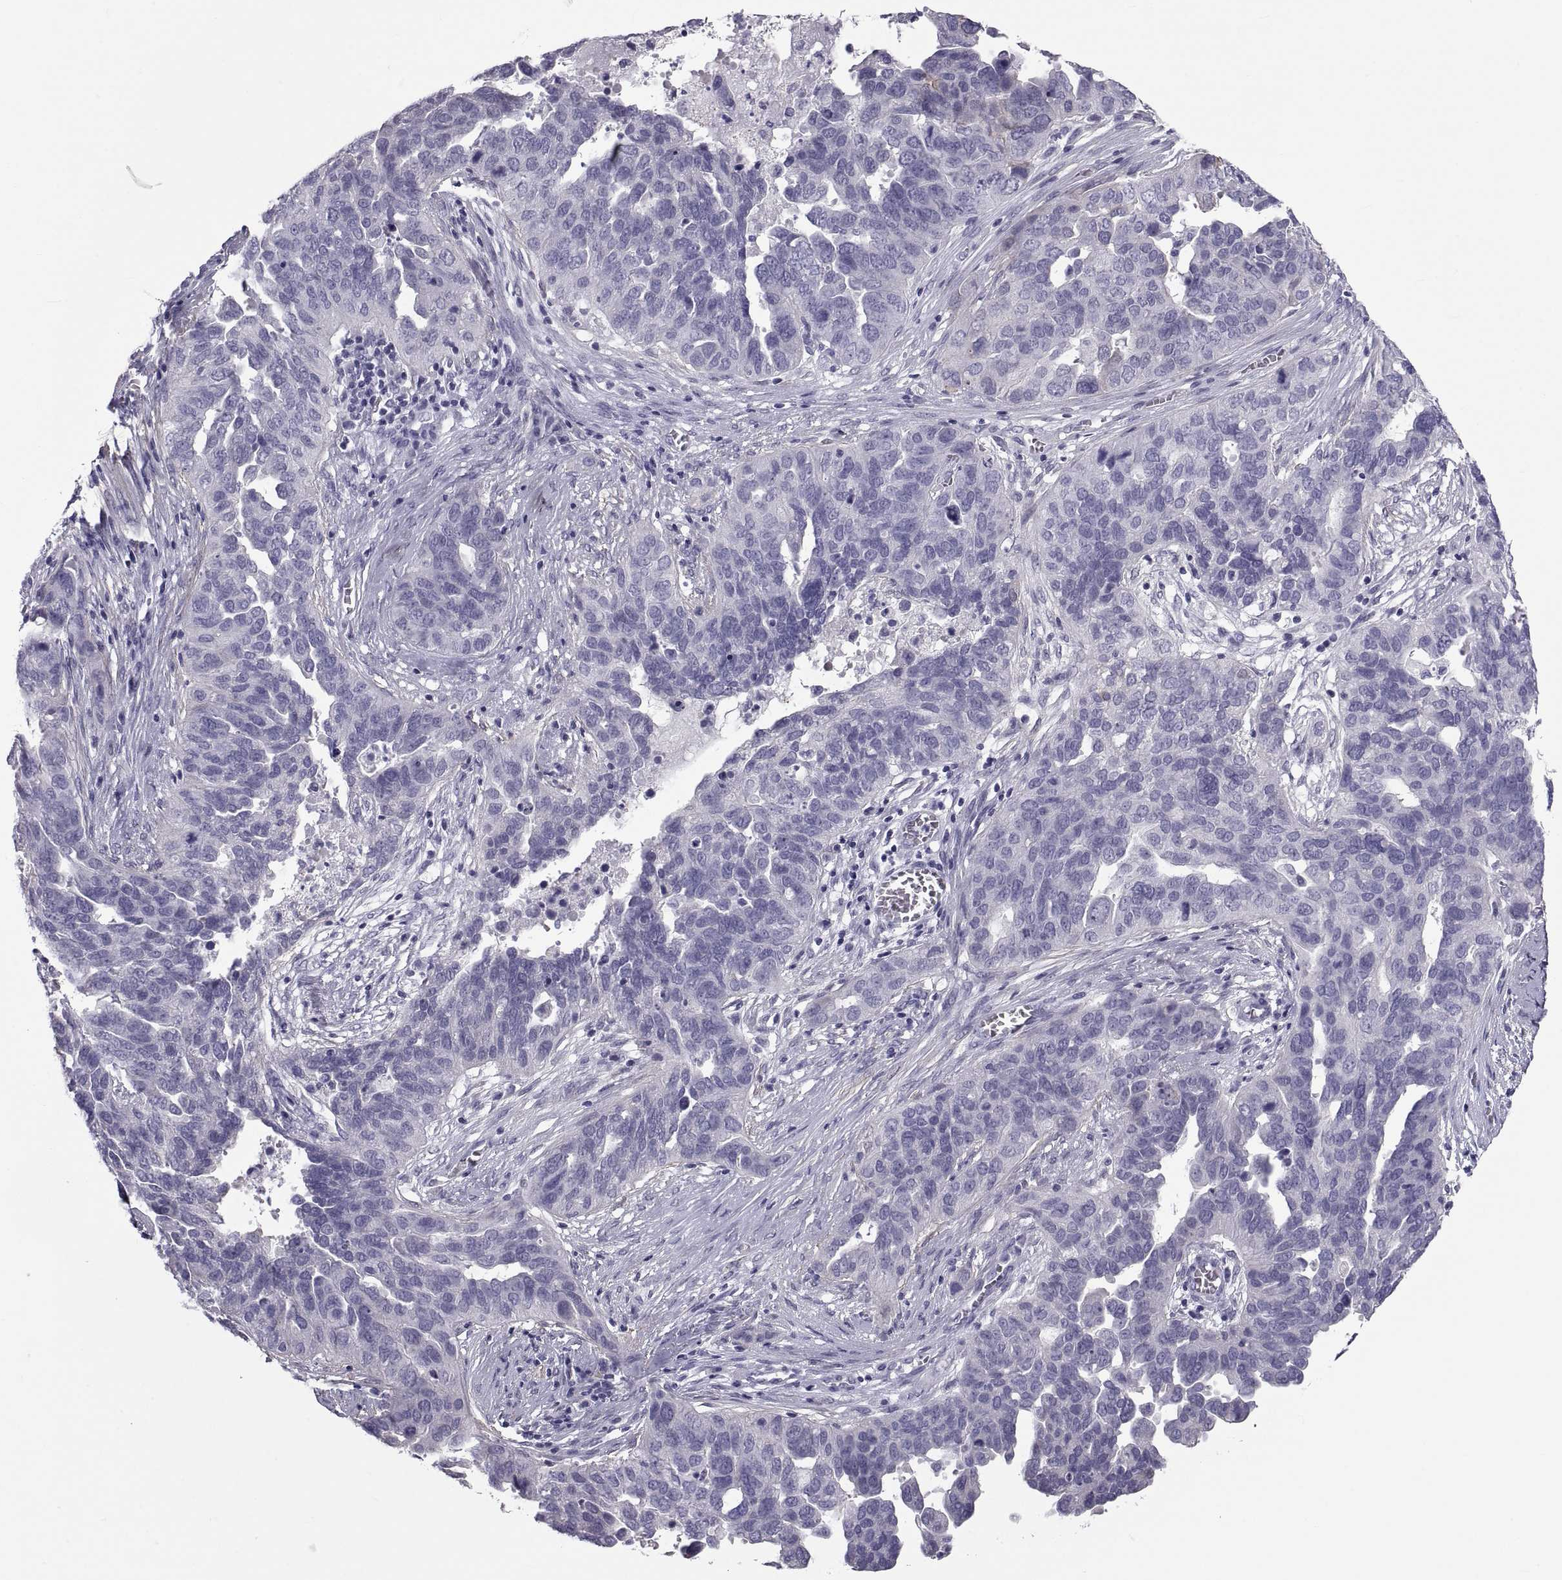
{"staining": {"intensity": "negative", "quantity": "none", "location": "none"}, "tissue": "ovarian cancer", "cell_type": "Tumor cells", "image_type": "cancer", "snomed": [{"axis": "morphology", "description": "Carcinoma, endometroid"}, {"axis": "topography", "description": "Soft tissue"}, {"axis": "topography", "description": "Ovary"}], "caption": "Immunohistochemistry (IHC) micrograph of human ovarian cancer stained for a protein (brown), which shows no expression in tumor cells.", "gene": "MAGEB1", "patient": {"sex": "female", "age": 52}}